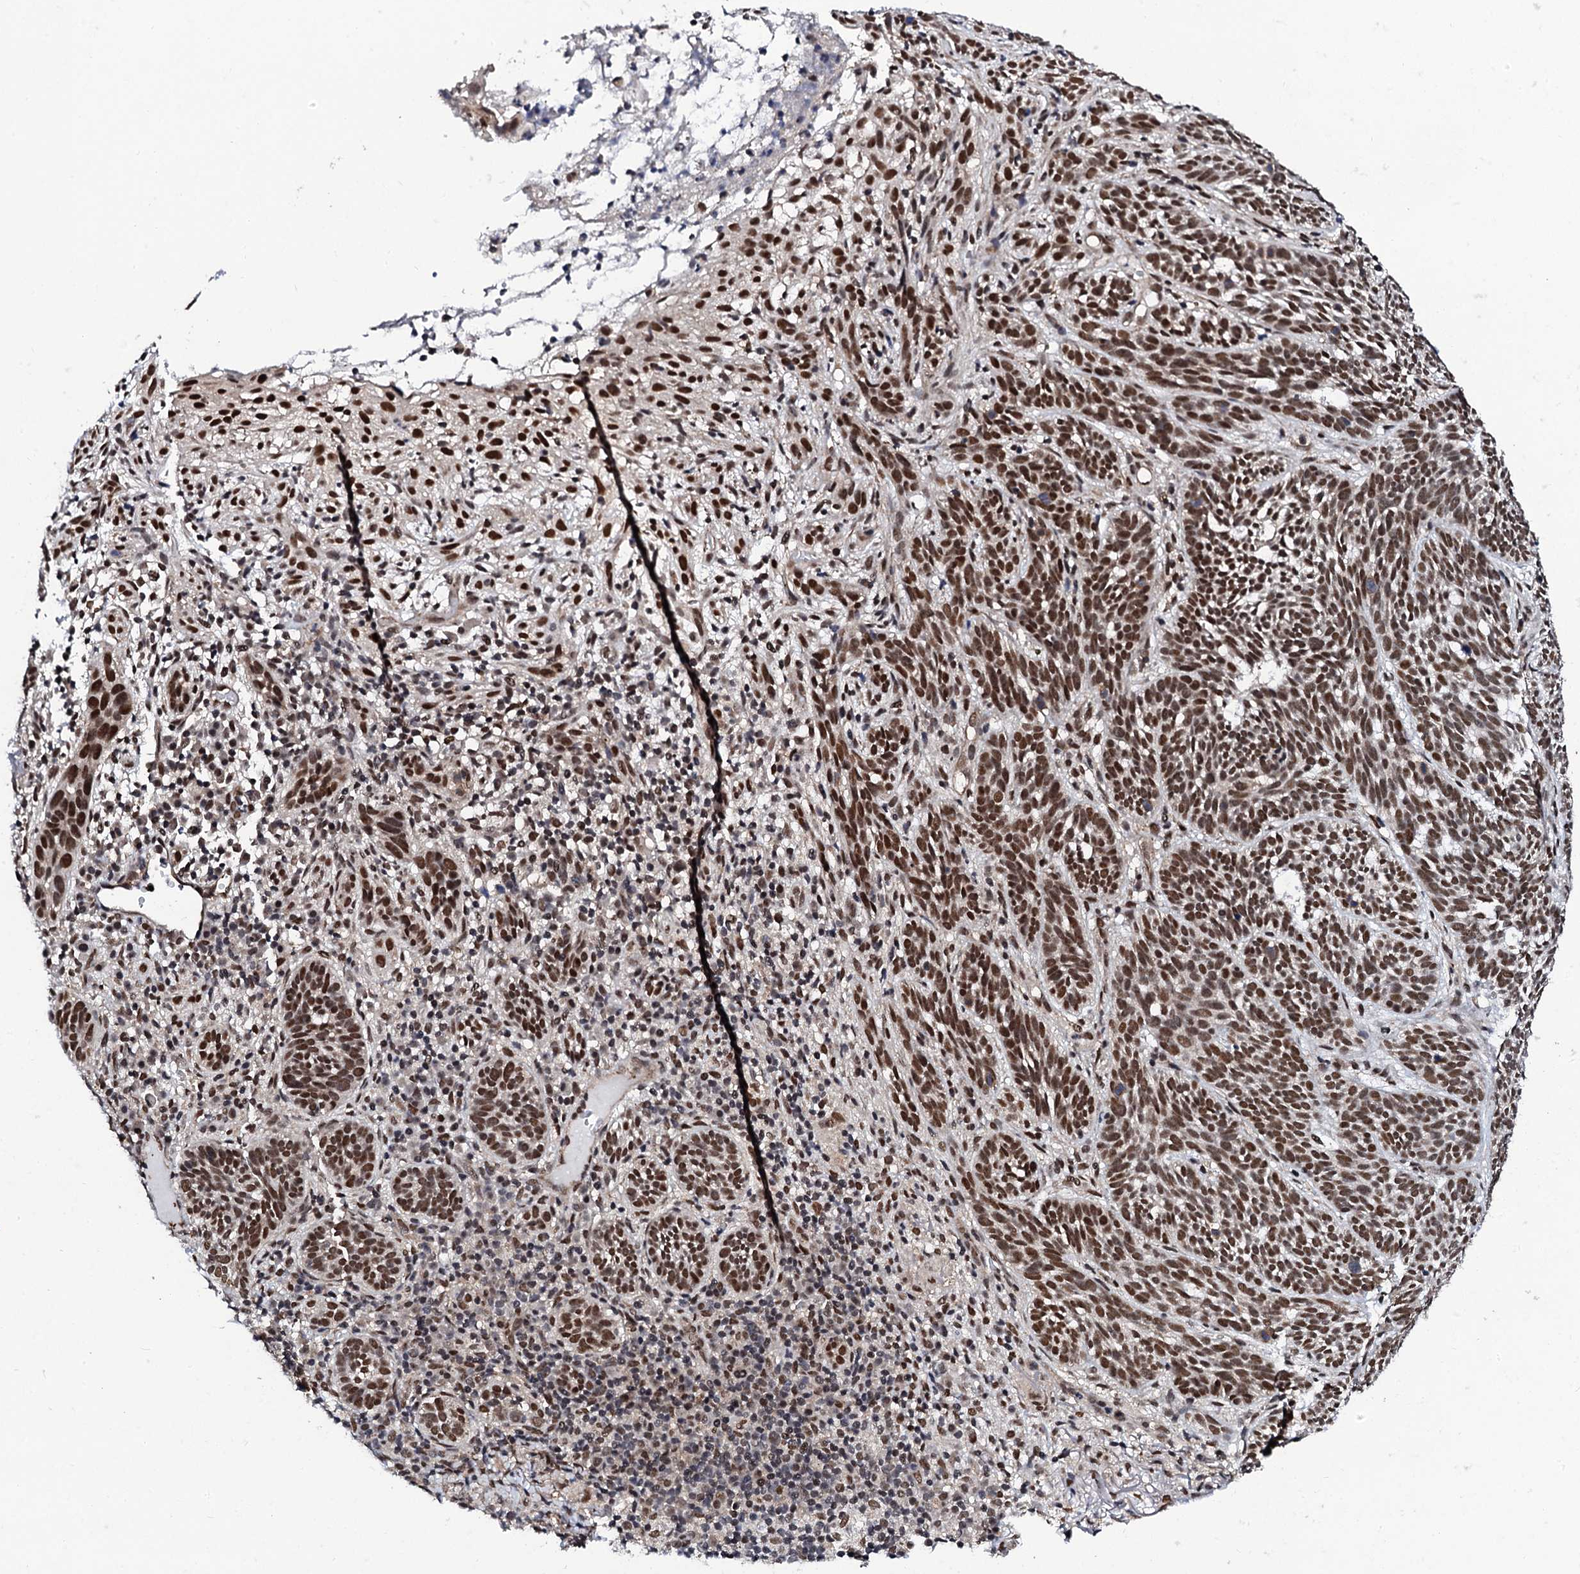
{"staining": {"intensity": "strong", "quantity": ">75%", "location": "nuclear"}, "tissue": "skin cancer", "cell_type": "Tumor cells", "image_type": "cancer", "snomed": [{"axis": "morphology", "description": "Basal cell carcinoma"}, {"axis": "topography", "description": "Skin"}], "caption": "A high amount of strong nuclear staining is appreciated in approximately >75% of tumor cells in basal cell carcinoma (skin) tissue. The protein of interest is shown in brown color, while the nuclei are stained blue.", "gene": "CSTF3", "patient": {"sex": "male", "age": 71}}